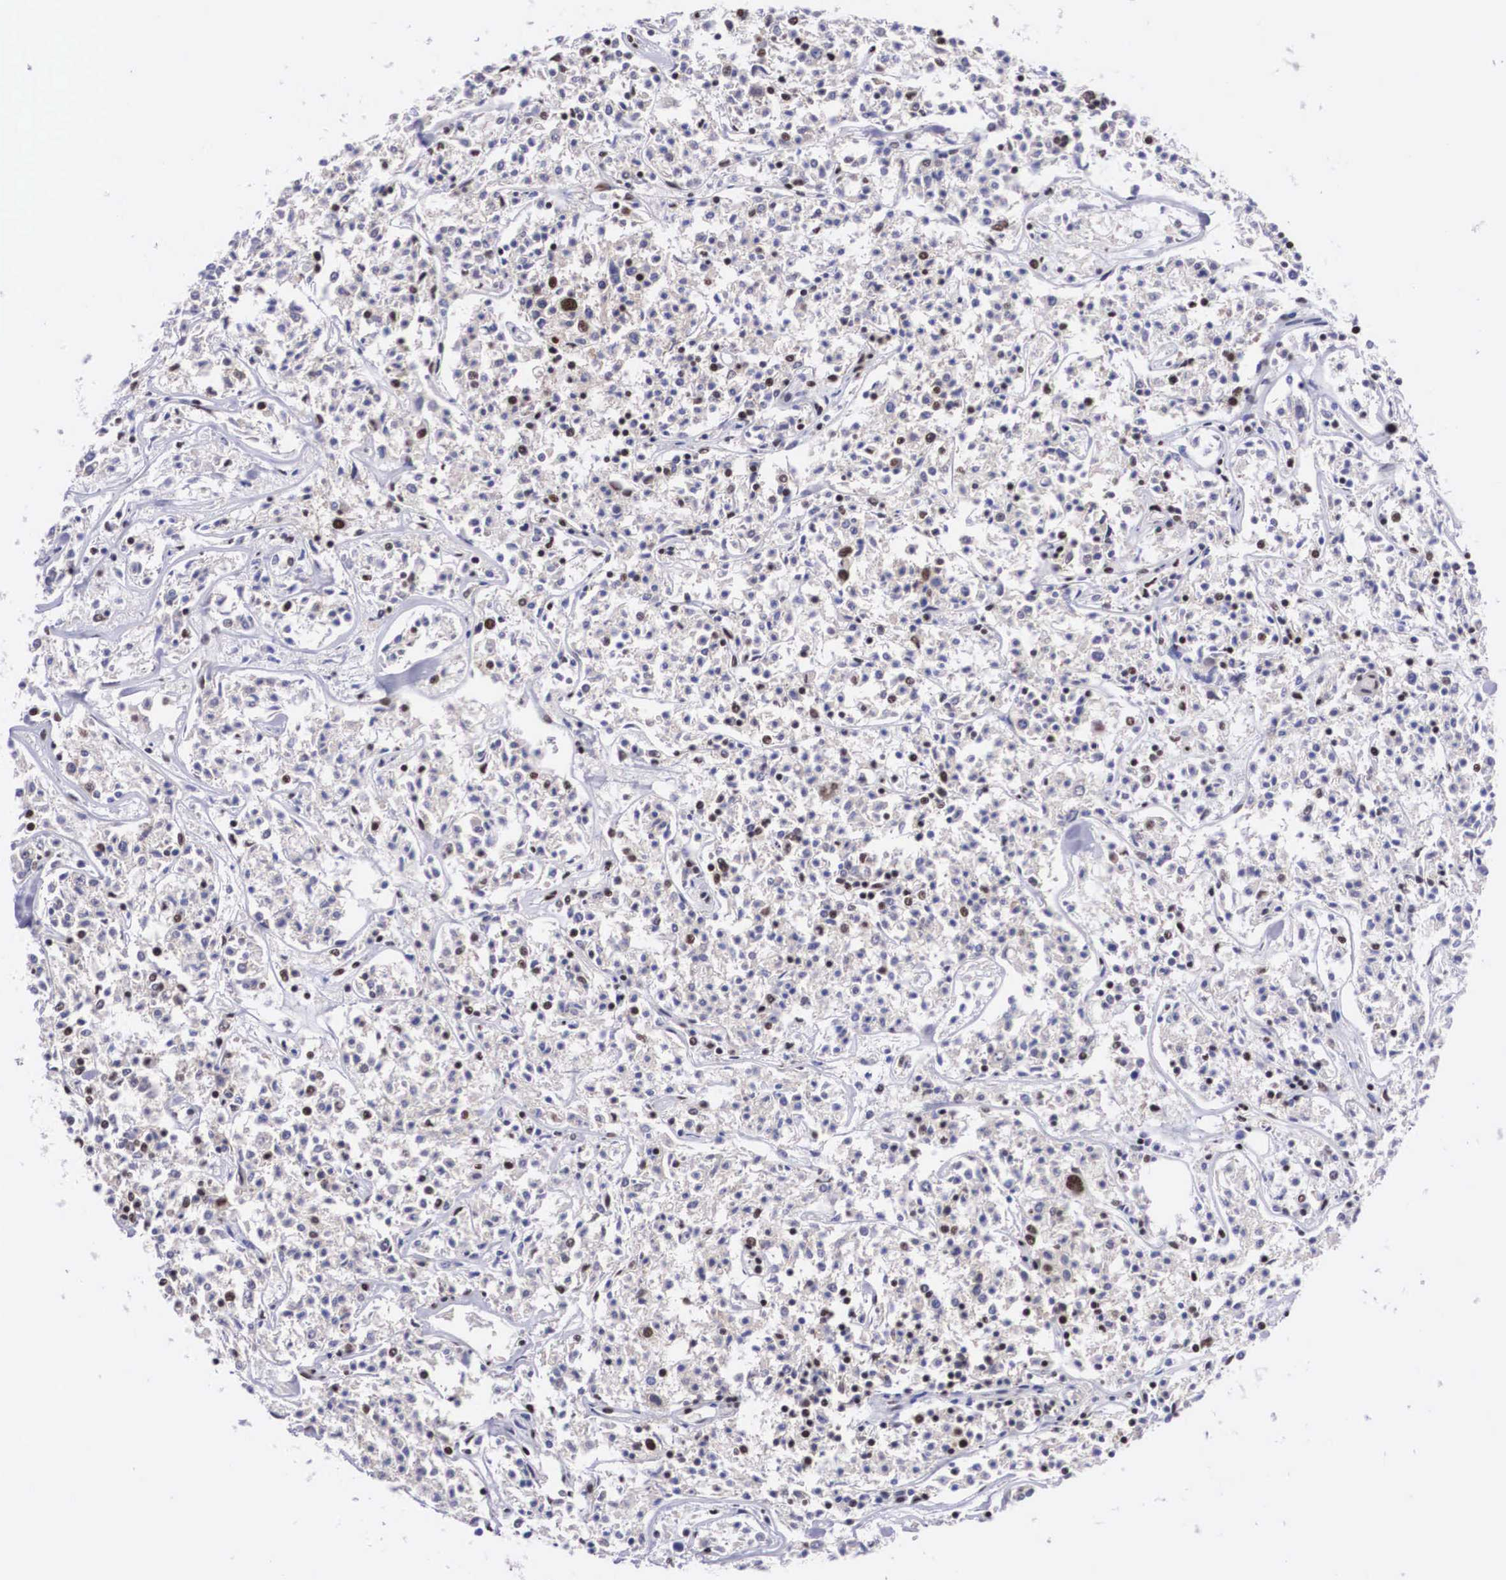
{"staining": {"intensity": "strong", "quantity": "25%-75%", "location": "nuclear"}, "tissue": "lymphoma", "cell_type": "Tumor cells", "image_type": "cancer", "snomed": [{"axis": "morphology", "description": "Malignant lymphoma, non-Hodgkin's type, Low grade"}, {"axis": "topography", "description": "Small intestine"}], "caption": "A brown stain labels strong nuclear positivity of a protein in lymphoma tumor cells.", "gene": "SF3A1", "patient": {"sex": "female", "age": 59}}